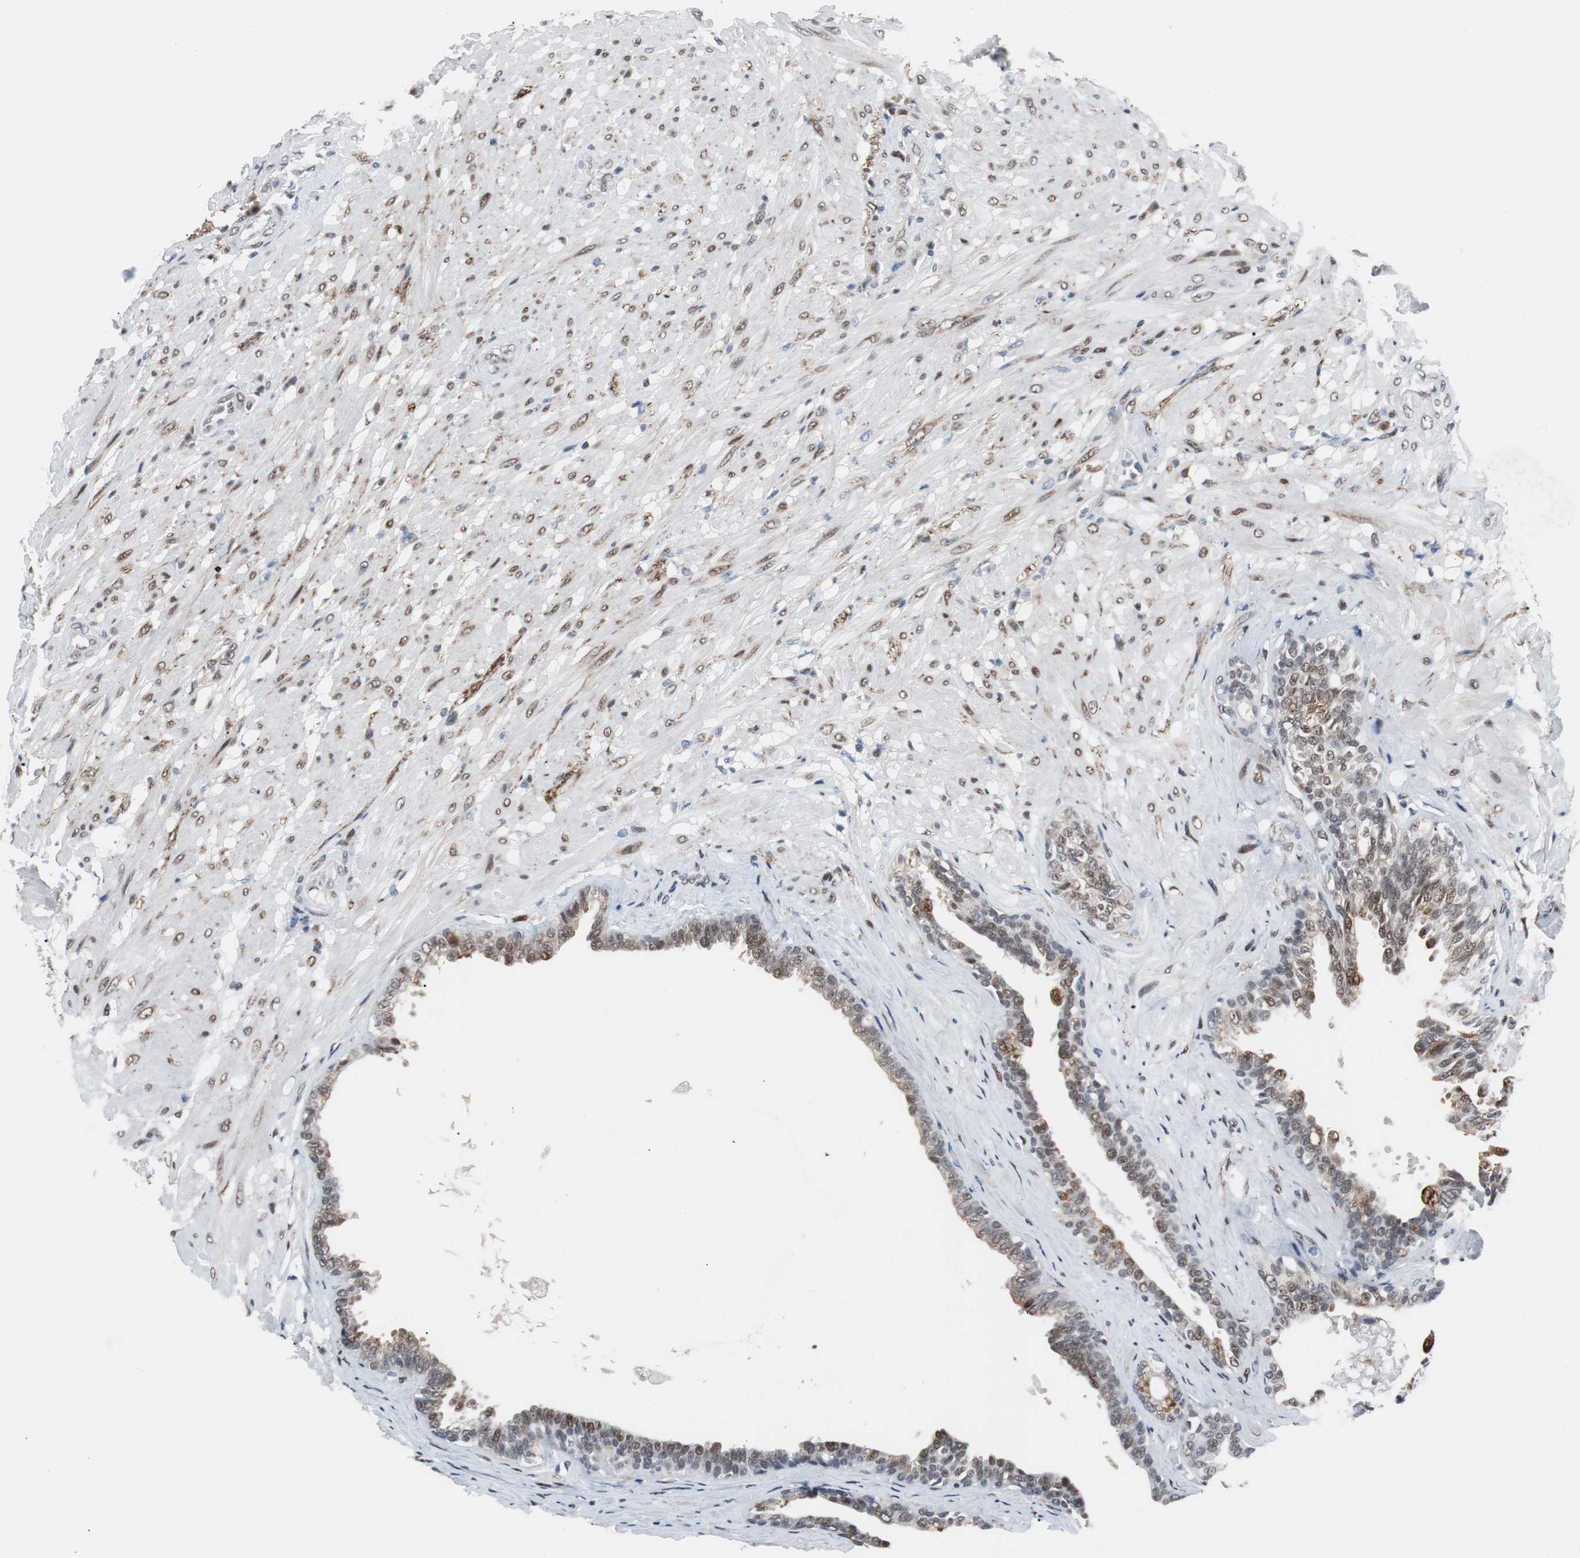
{"staining": {"intensity": "strong", "quantity": ">75%", "location": "nuclear"}, "tissue": "seminal vesicle", "cell_type": "Glandular cells", "image_type": "normal", "snomed": [{"axis": "morphology", "description": "Normal tissue, NOS"}, {"axis": "topography", "description": "Seminal veicle"}], "caption": "Glandular cells exhibit high levels of strong nuclear positivity in approximately >75% of cells in unremarkable human seminal vesicle.", "gene": "ZHX2", "patient": {"sex": "male", "age": 61}}